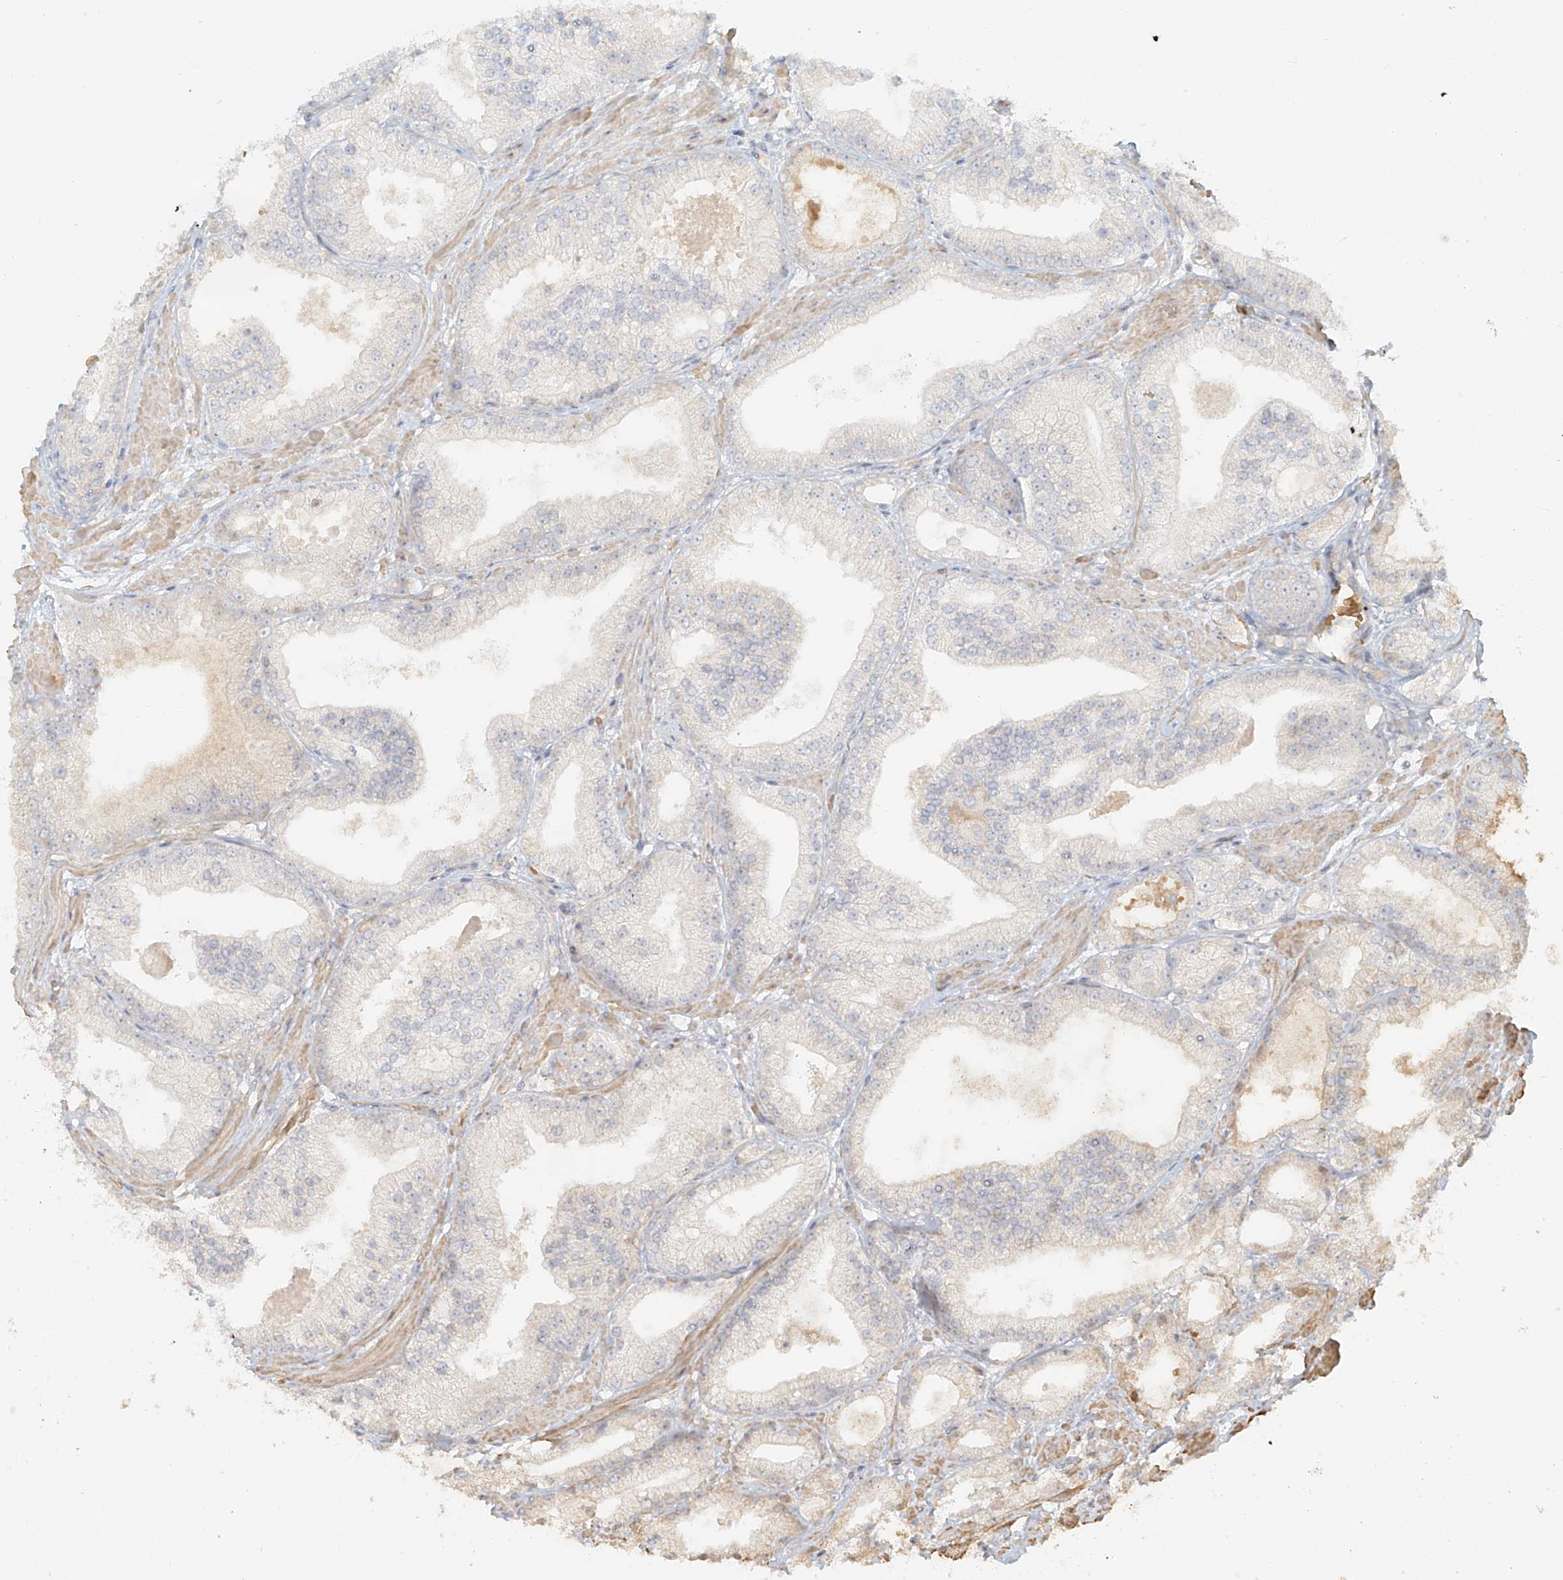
{"staining": {"intensity": "negative", "quantity": "none", "location": "none"}, "tissue": "prostate cancer", "cell_type": "Tumor cells", "image_type": "cancer", "snomed": [{"axis": "morphology", "description": "Adenocarcinoma, Low grade"}, {"axis": "topography", "description": "Prostate"}], "caption": "A high-resolution image shows immunohistochemistry staining of prostate cancer, which shows no significant staining in tumor cells. (DAB (3,3'-diaminobenzidine) immunohistochemistry, high magnification).", "gene": "UPK1B", "patient": {"sex": "male", "age": 67}}